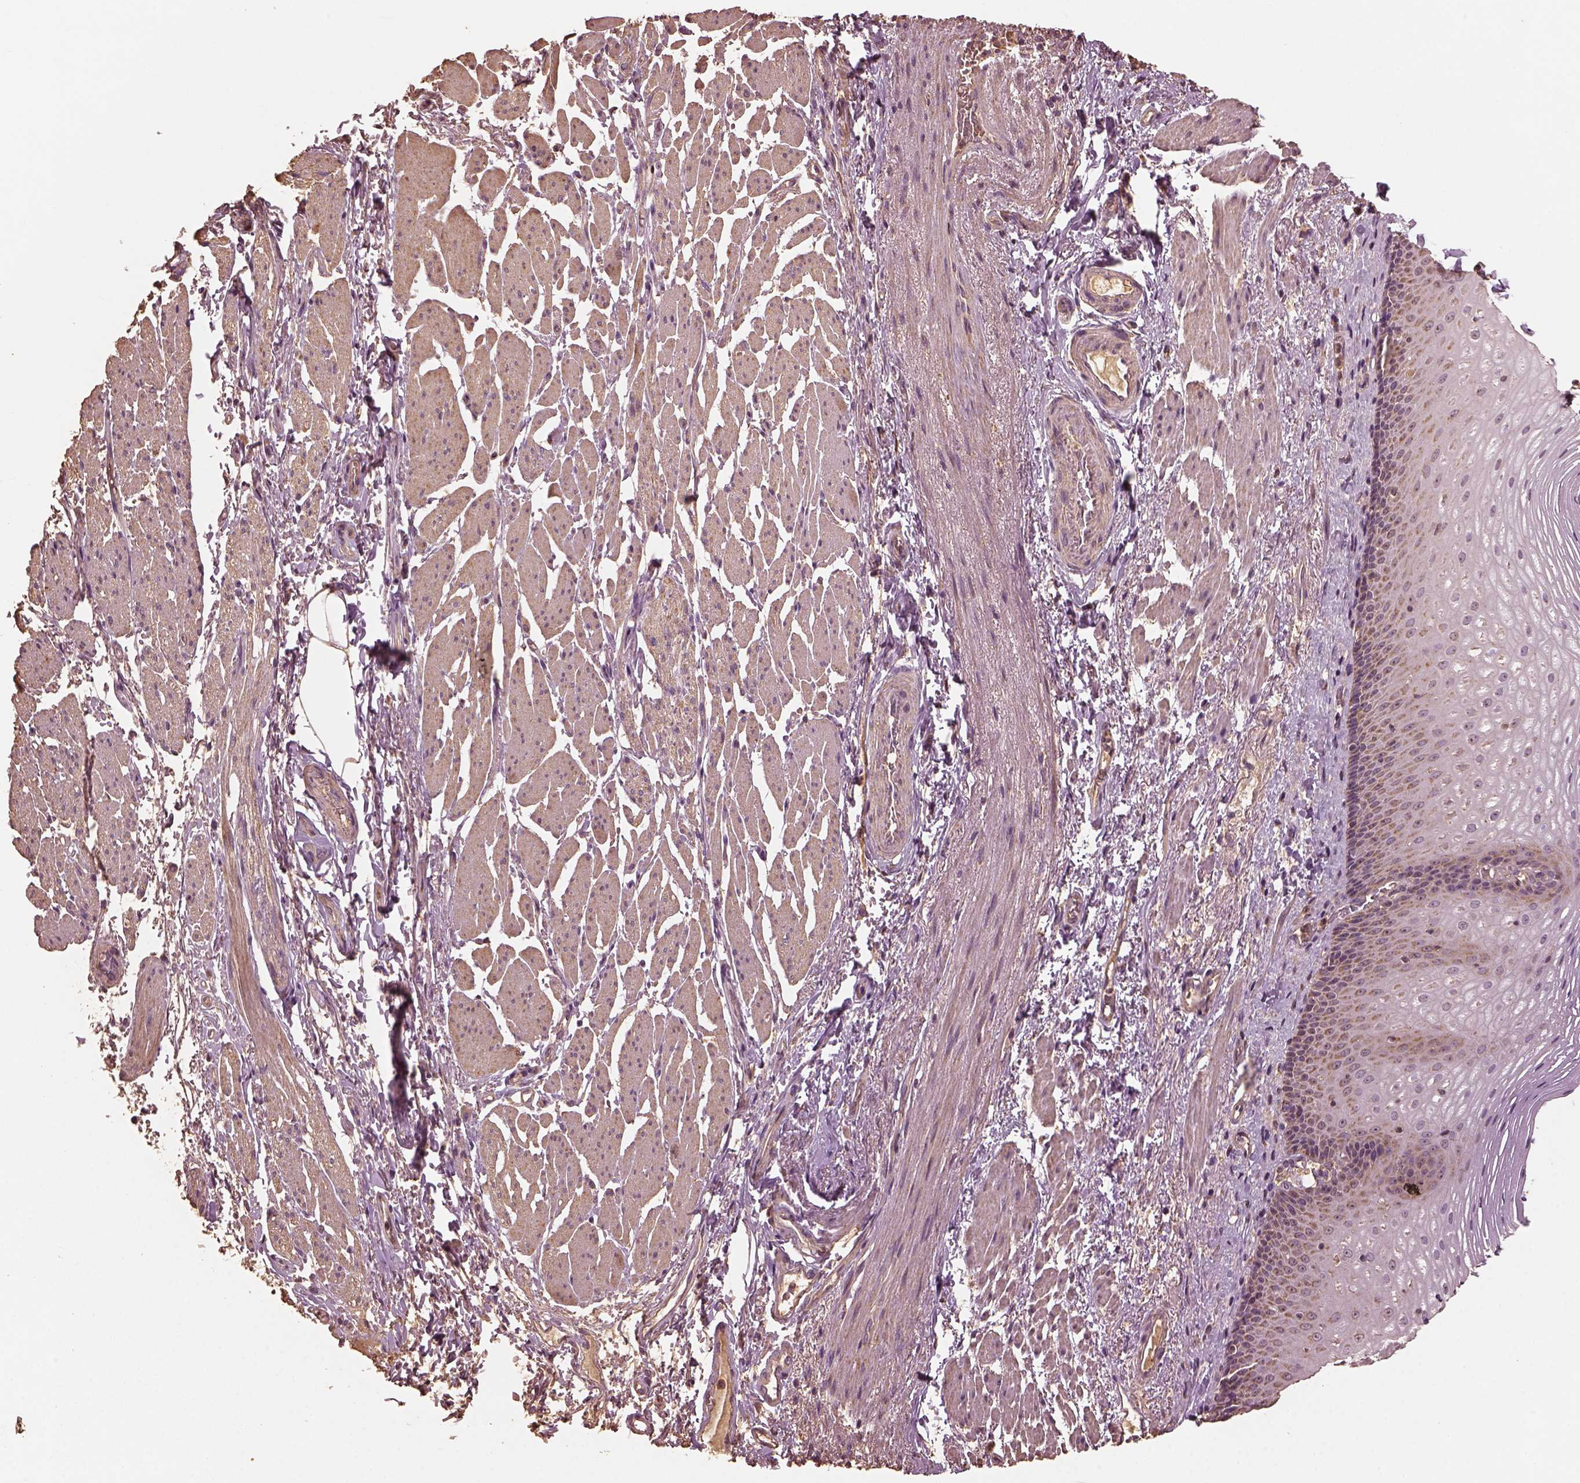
{"staining": {"intensity": "weak", "quantity": ">75%", "location": "cytoplasmic/membranous,nuclear"}, "tissue": "esophagus", "cell_type": "Squamous epithelial cells", "image_type": "normal", "snomed": [{"axis": "morphology", "description": "Normal tissue, NOS"}, {"axis": "topography", "description": "Esophagus"}], "caption": "Immunohistochemistry (IHC) micrograph of normal human esophagus stained for a protein (brown), which reveals low levels of weak cytoplasmic/membranous,nuclear expression in about >75% of squamous epithelial cells.", "gene": "PTGES2", "patient": {"sex": "male", "age": 76}}